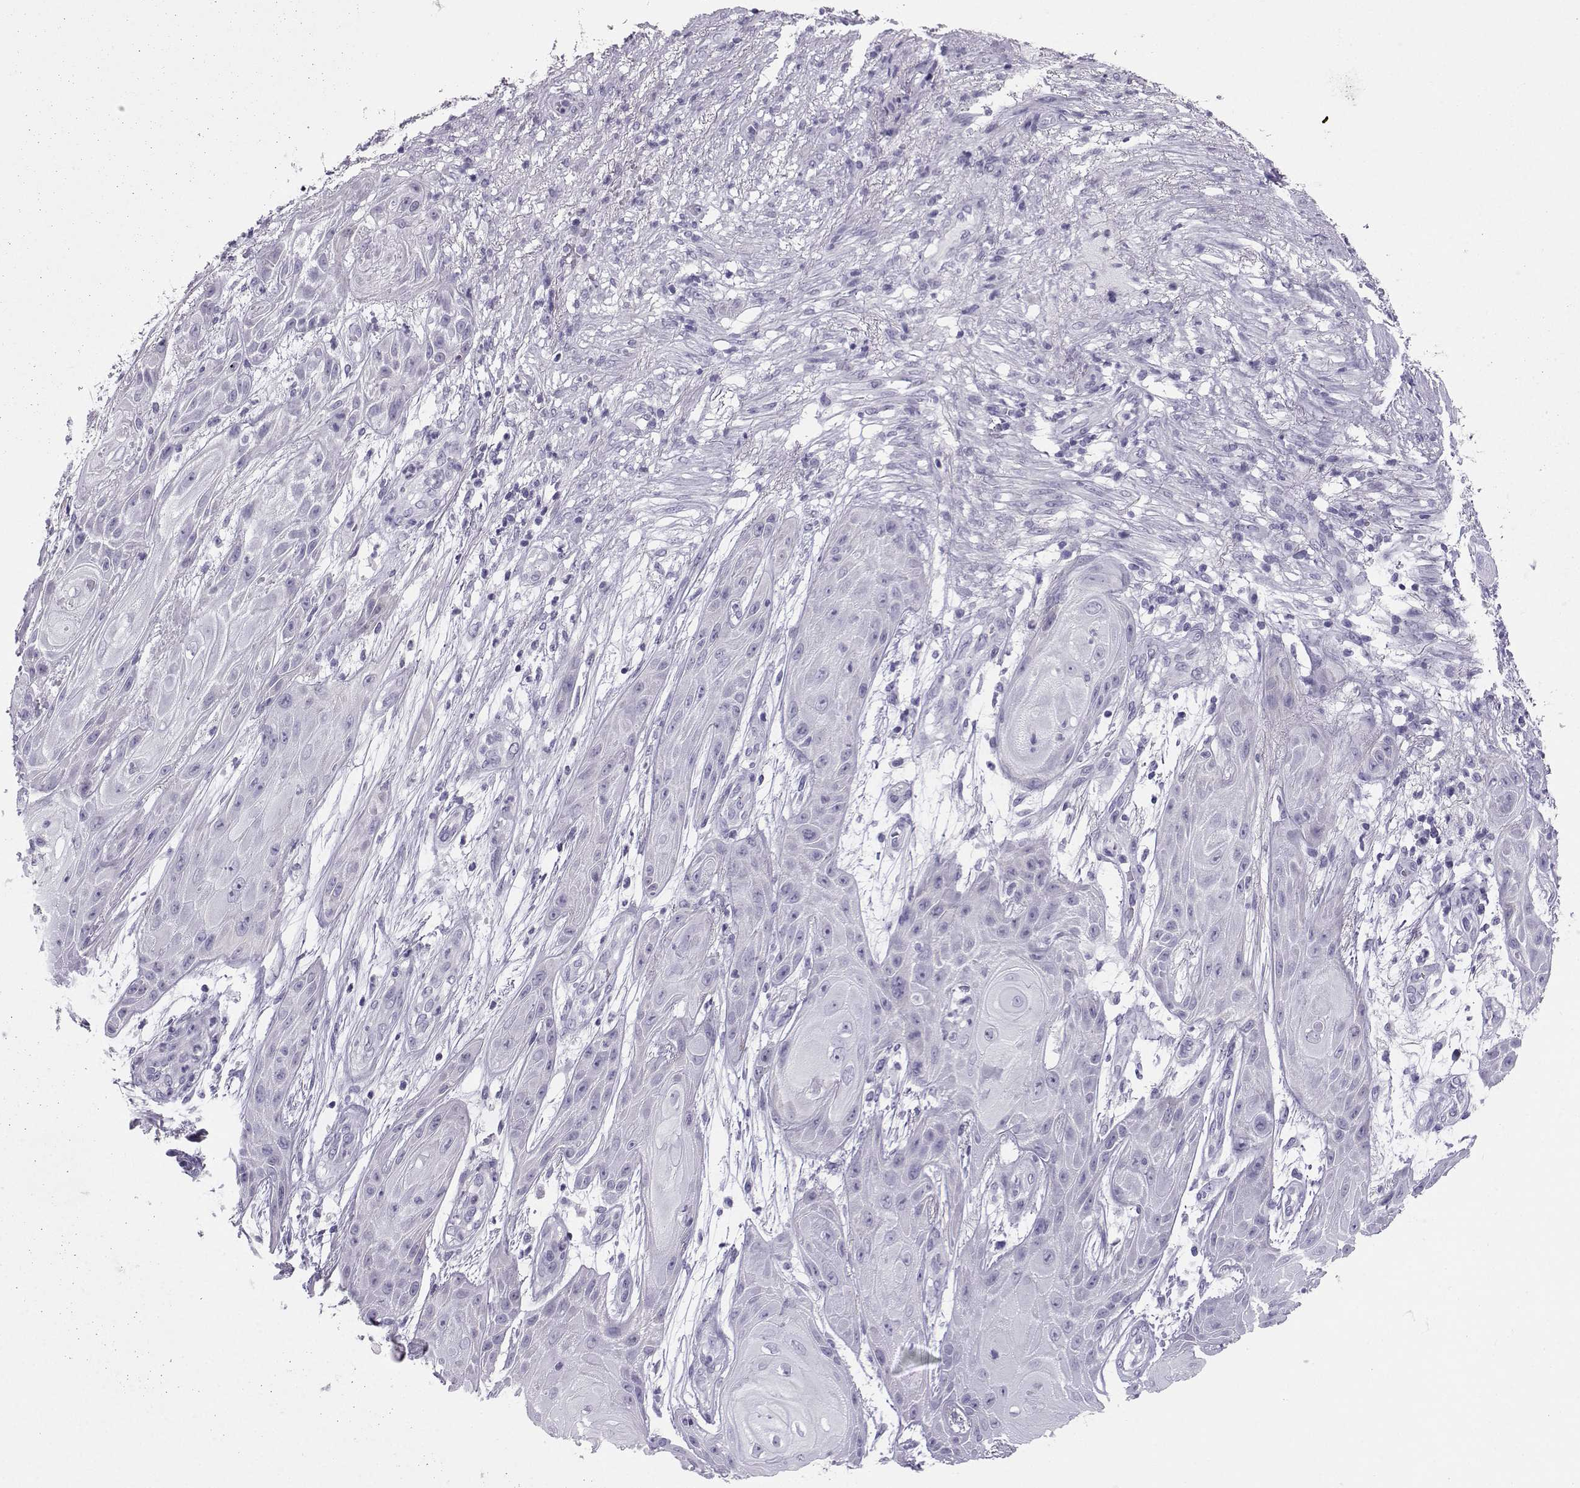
{"staining": {"intensity": "negative", "quantity": "none", "location": "none"}, "tissue": "skin cancer", "cell_type": "Tumor cells", "image_type": "cancer", "snomed": [{"axis": "morphology", "description": "Squamous cell carcinoma, NOS"}, {"axis": "topography", "description": "Skin"}], "caption": "Immunohistochemistry histopathology image of neoplastic tissue: human skin cancer stained with DAB exhibits no significant protein positivity in tumor cells.", "gene": "NEFL", "patient": {"sex": "male", "age": 62}}